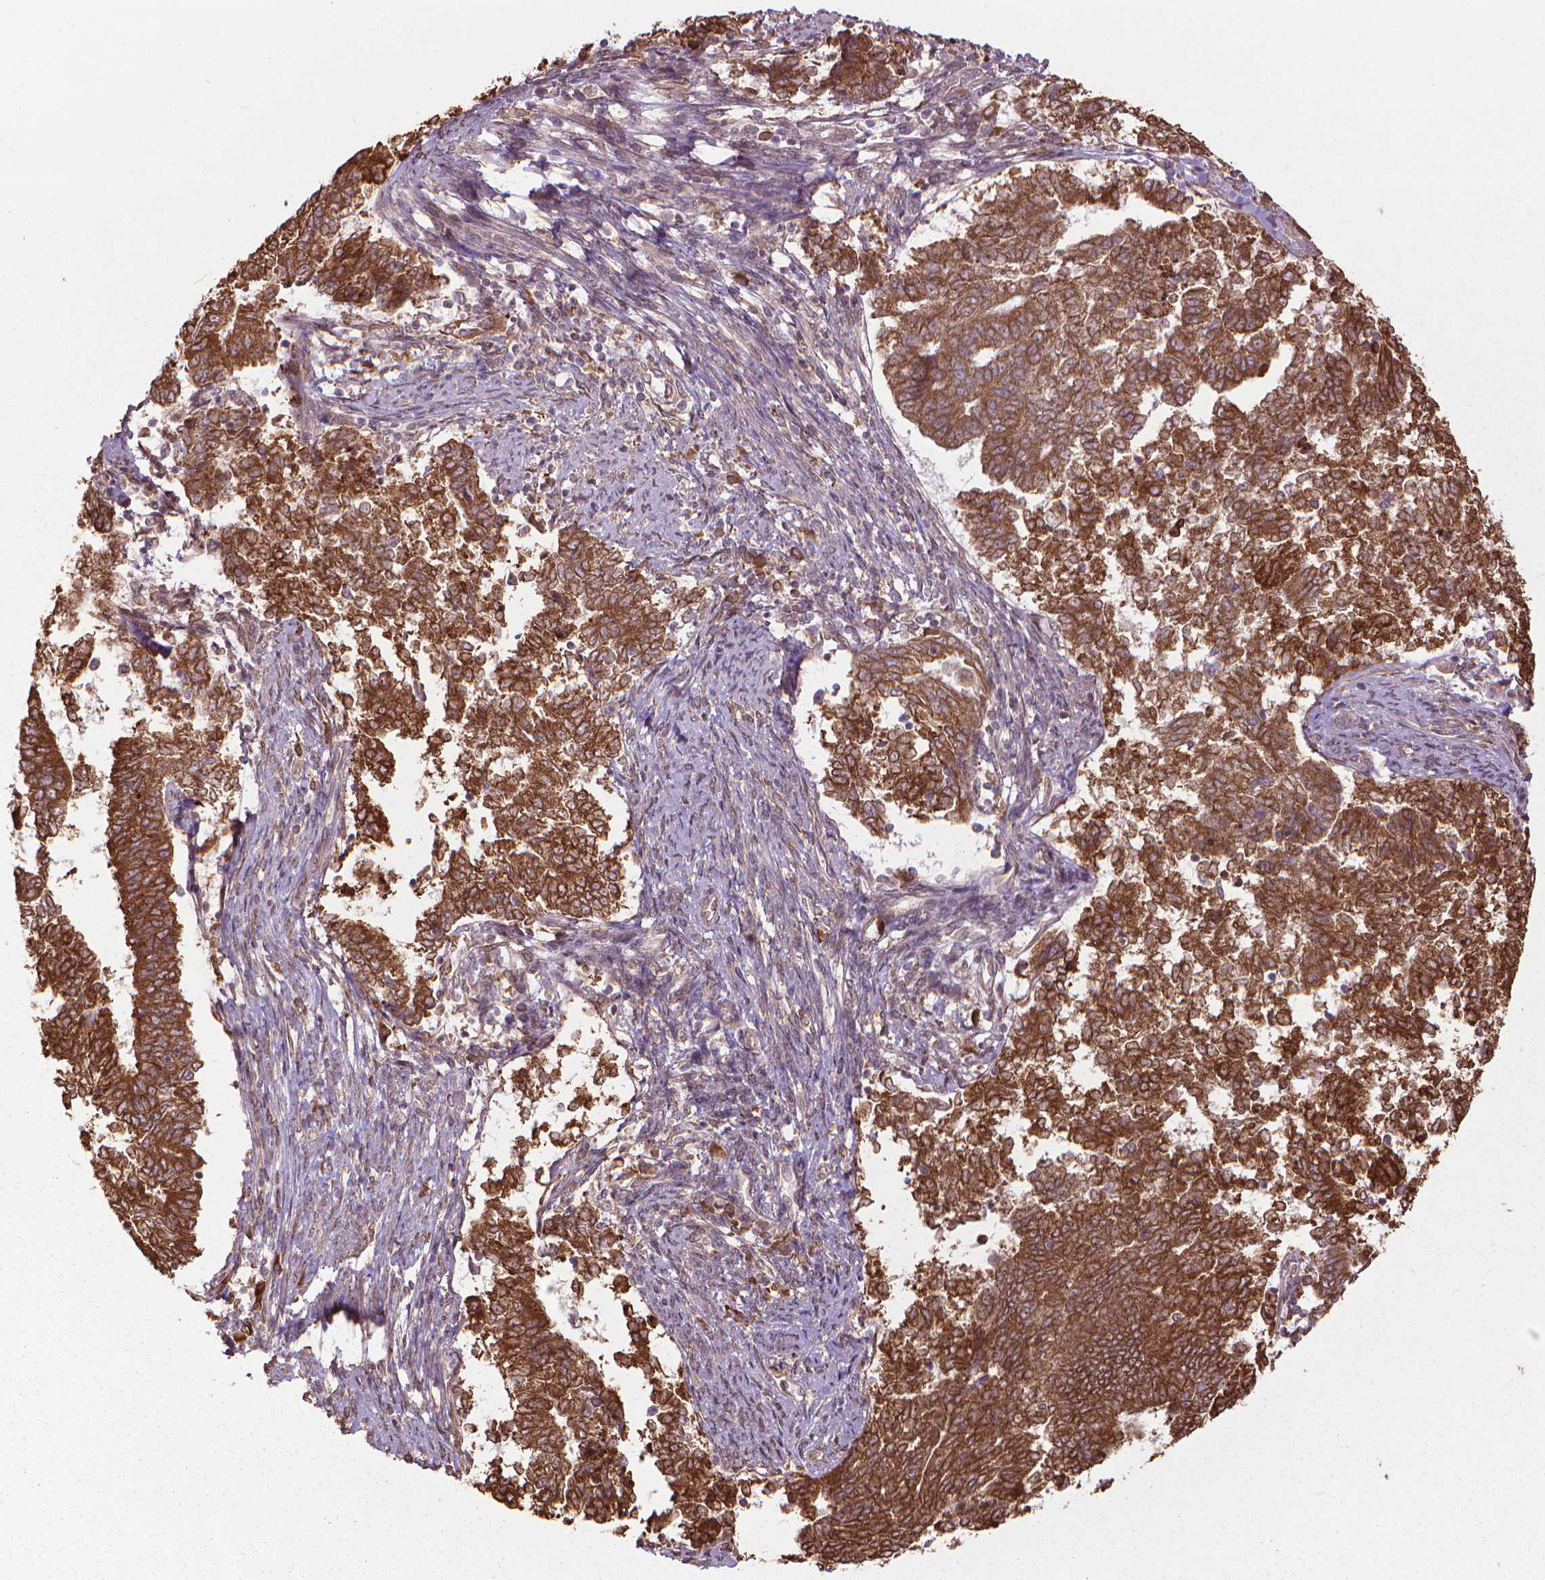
{"staining": {"intensity": "strong", "quantity": ">75%", "location": "cytoplasmic/membranous"}, "tissue": "endometrial cancer", "cell_type": "Tumor cells", "image_type": "cancer", "snomed": [{"axis": "morphology", "description": "Adenocarcinoma, NOS"}, {"axis": "topography", "description": "Endometrium"}], "caption": "Immunohistochemistry micrograph of human adenocarcinoma (endometrial) stained for a protein (brown), which demonstrates high levels of strong cytoplasmic/membranous expression in about >75% of tumor cells.", "gene": "GAS1", "patient": {"sex": "female", "age": 65}}